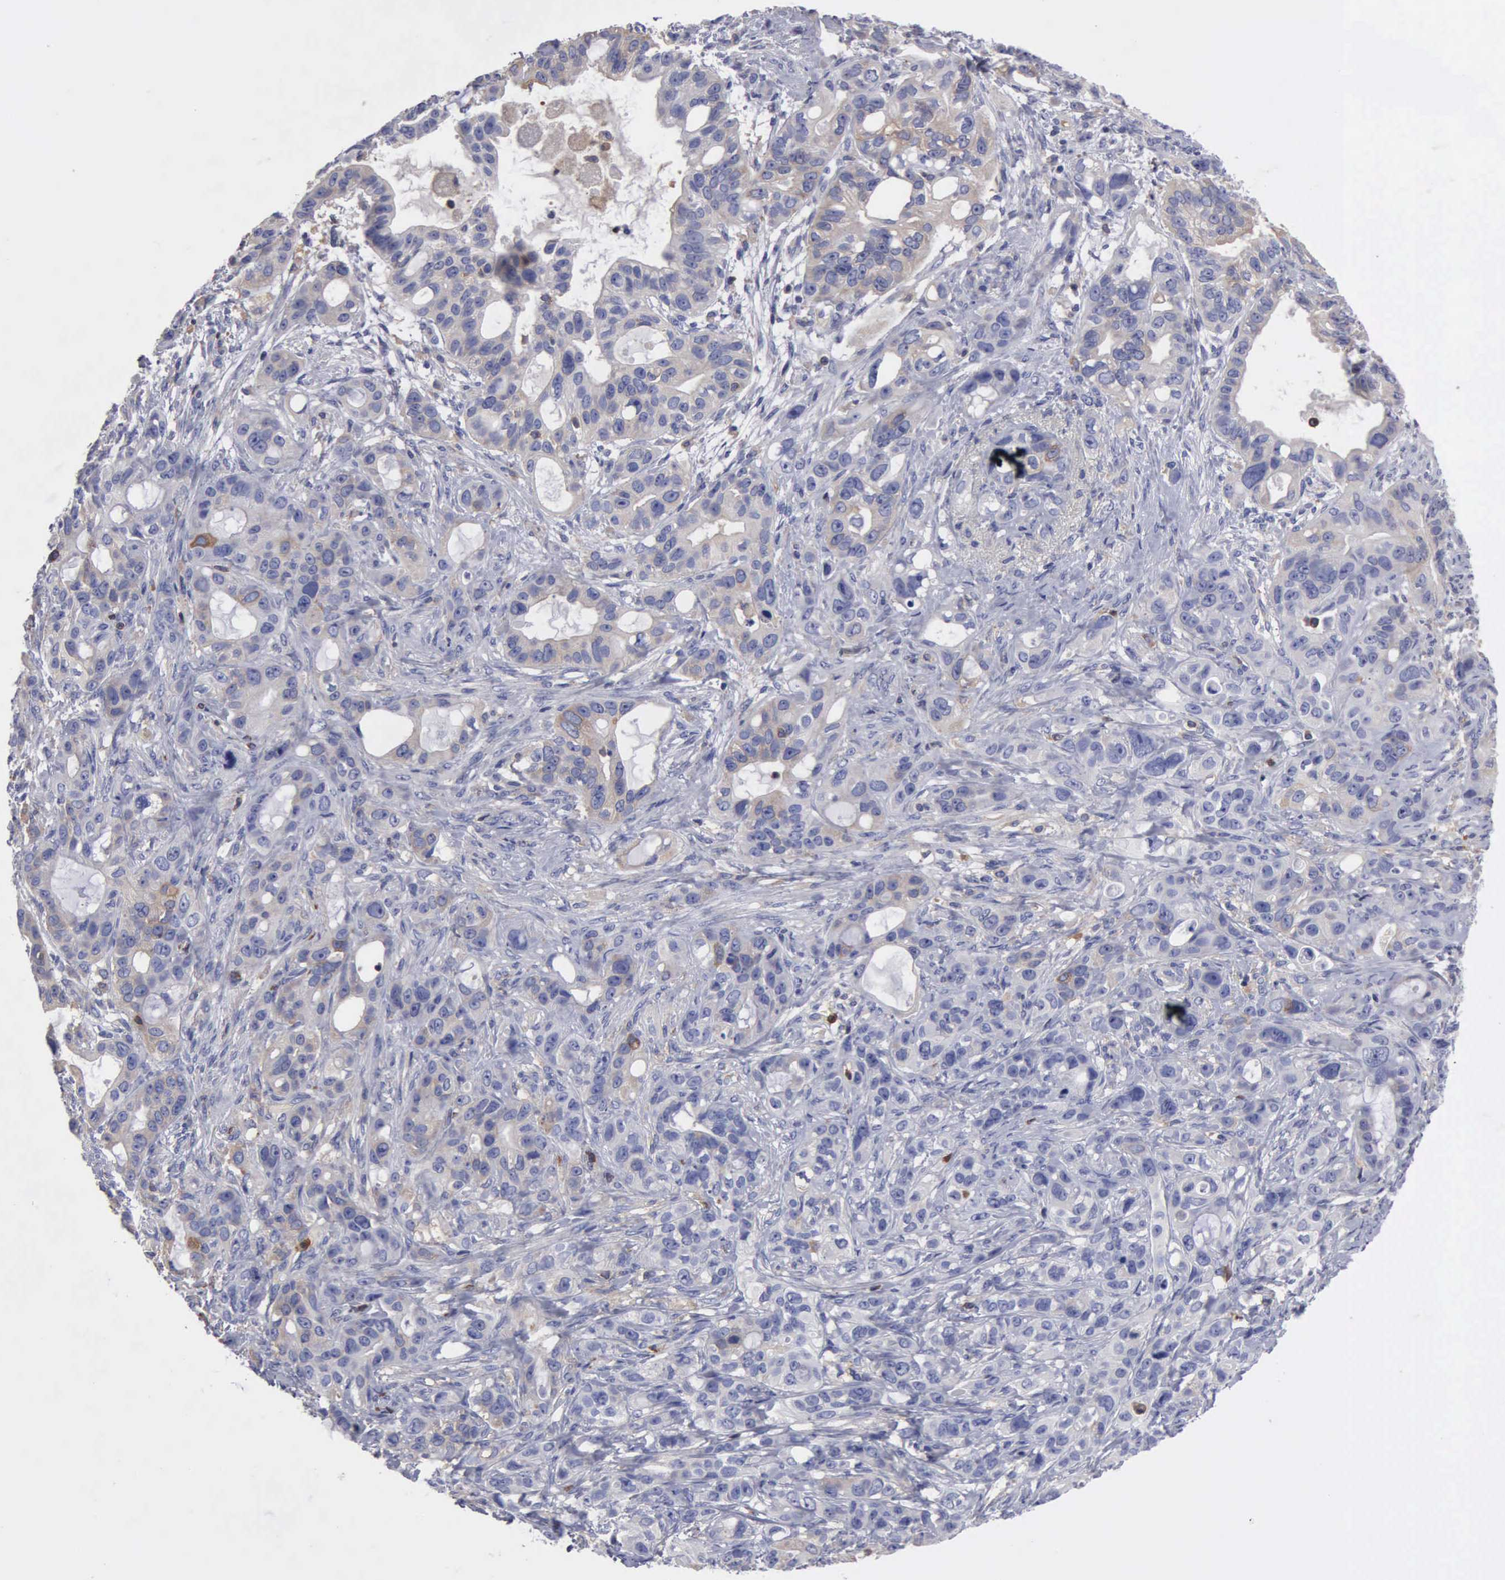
{"staining": {"intensity": "weak", "quantity": "25%-75%", "location": "cytoplasmic/membranous"}, "tissue": "stomach cancer", "cell_type": "Tumor cells", "image_type": "cancer", "snomed": [{"axis": "morphology", "description": "Adenocarcinoma, NOS"}, {"axis": "topography", "description": "Stomach, upper"}], "caption": "Adenocarcinoma (stomach) stained with IHC exhibits weak cytoplasmic/membranous staining in about 25%-75% of tumor cells. Using DAB (brown) and hematoxylin (blue) stains, captured at high magnification using brightfield microscopy.", "gene": "G6PD", "patient": {"sex": "male", "age": 47}}